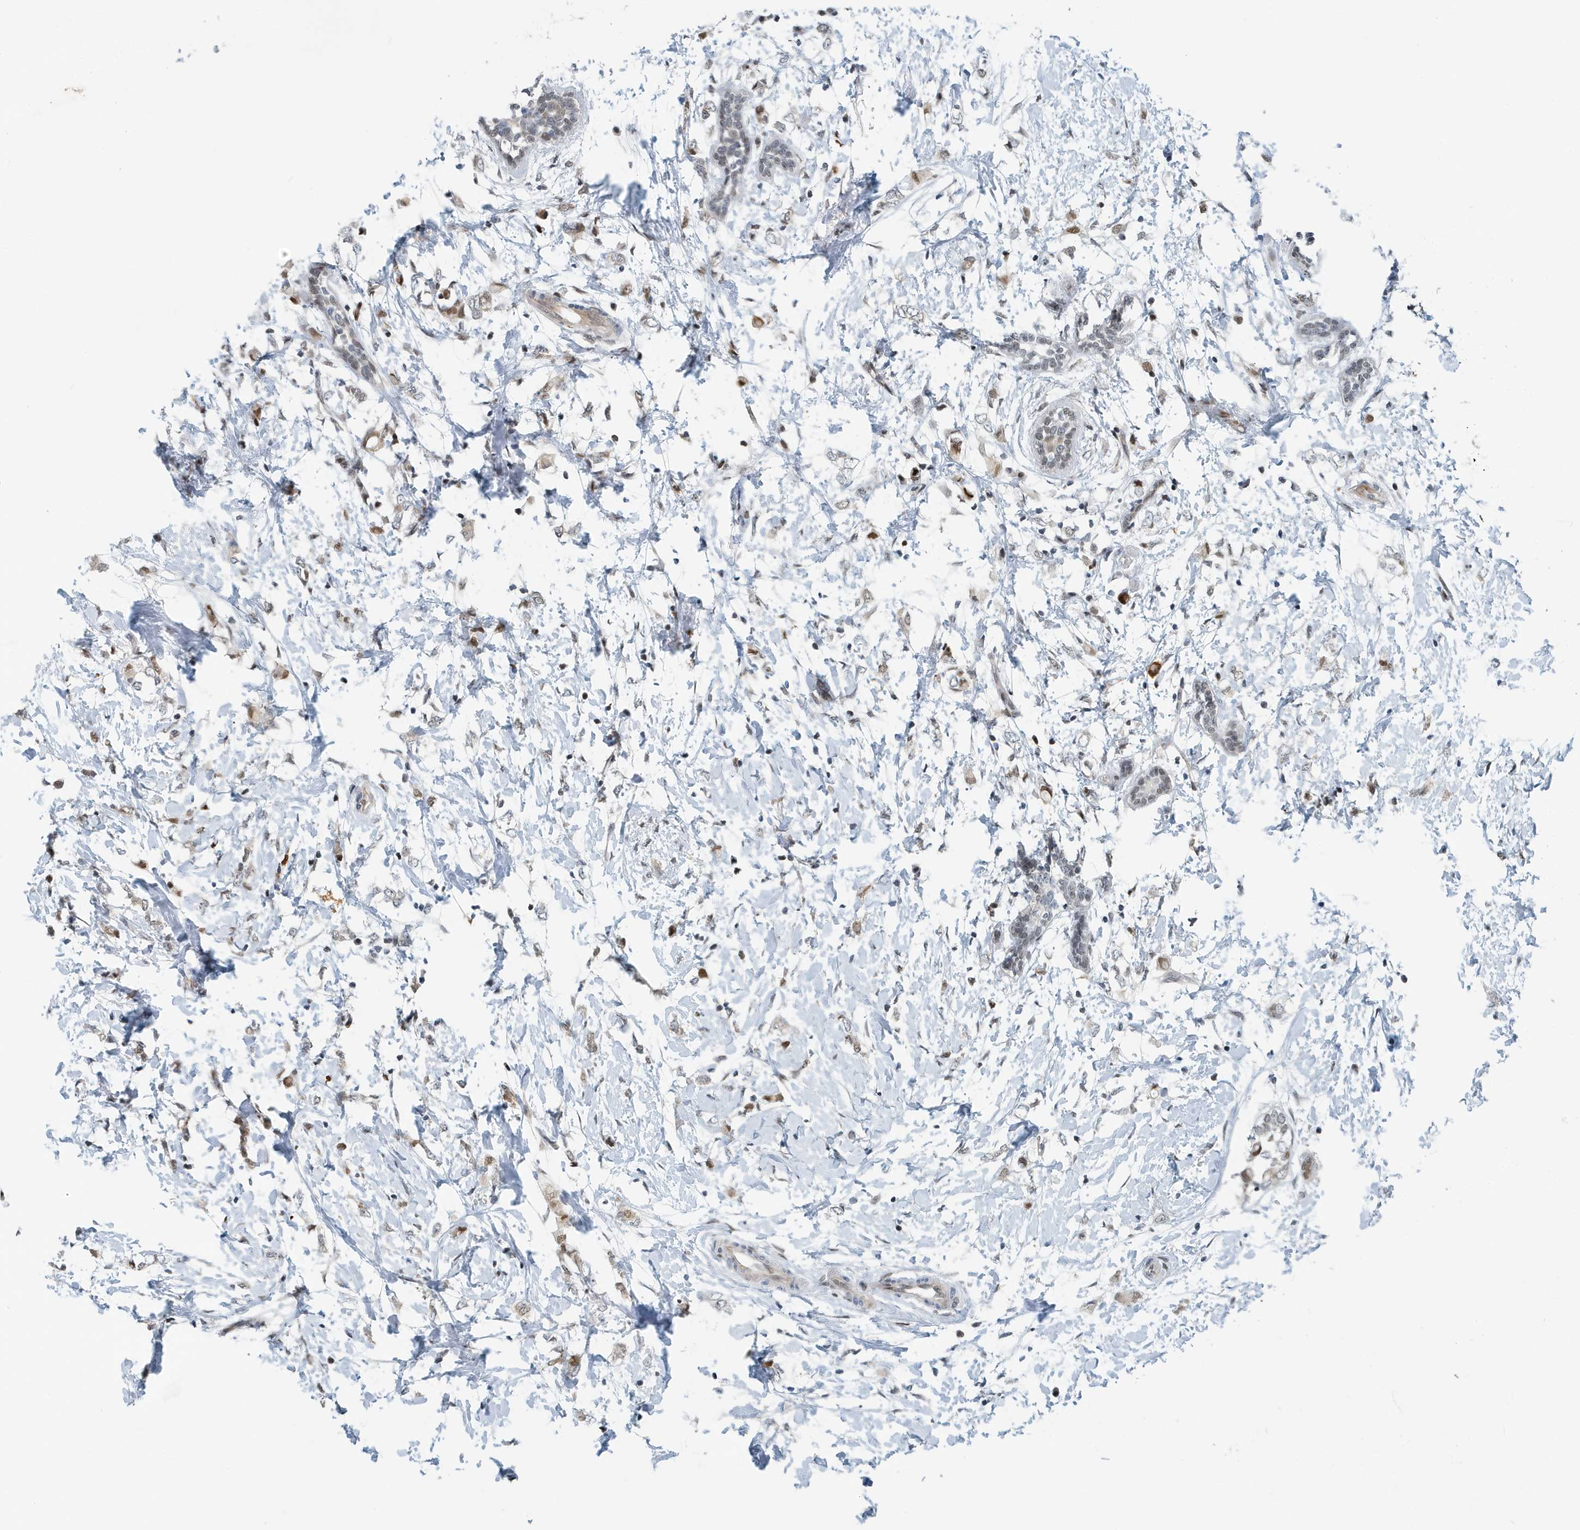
{"staining": {"intensity": "weak", "quantity": ">75%", "location": "cytoplasmic/membranous,nuclear"}, "tissue": "breast cancer", "cell_type": "Tumor cells", "image_type": "cancer", "snomed": [{"axis": "morphology", "description": "Normal tissue, NOS"}, {"axis": "morphology", "description": "Lobular carcinoma"}, {"axis": "topography", "description": "Breast"}], "caption": "Breast cancer stained with immunohistochemistry (IHC) exhibits weak cytoplasmic/membranous and nuclear expression in approximately >75% of tumor cells.", "gene": "KIF15", "patient": {"sex": "female", "age": 47}}